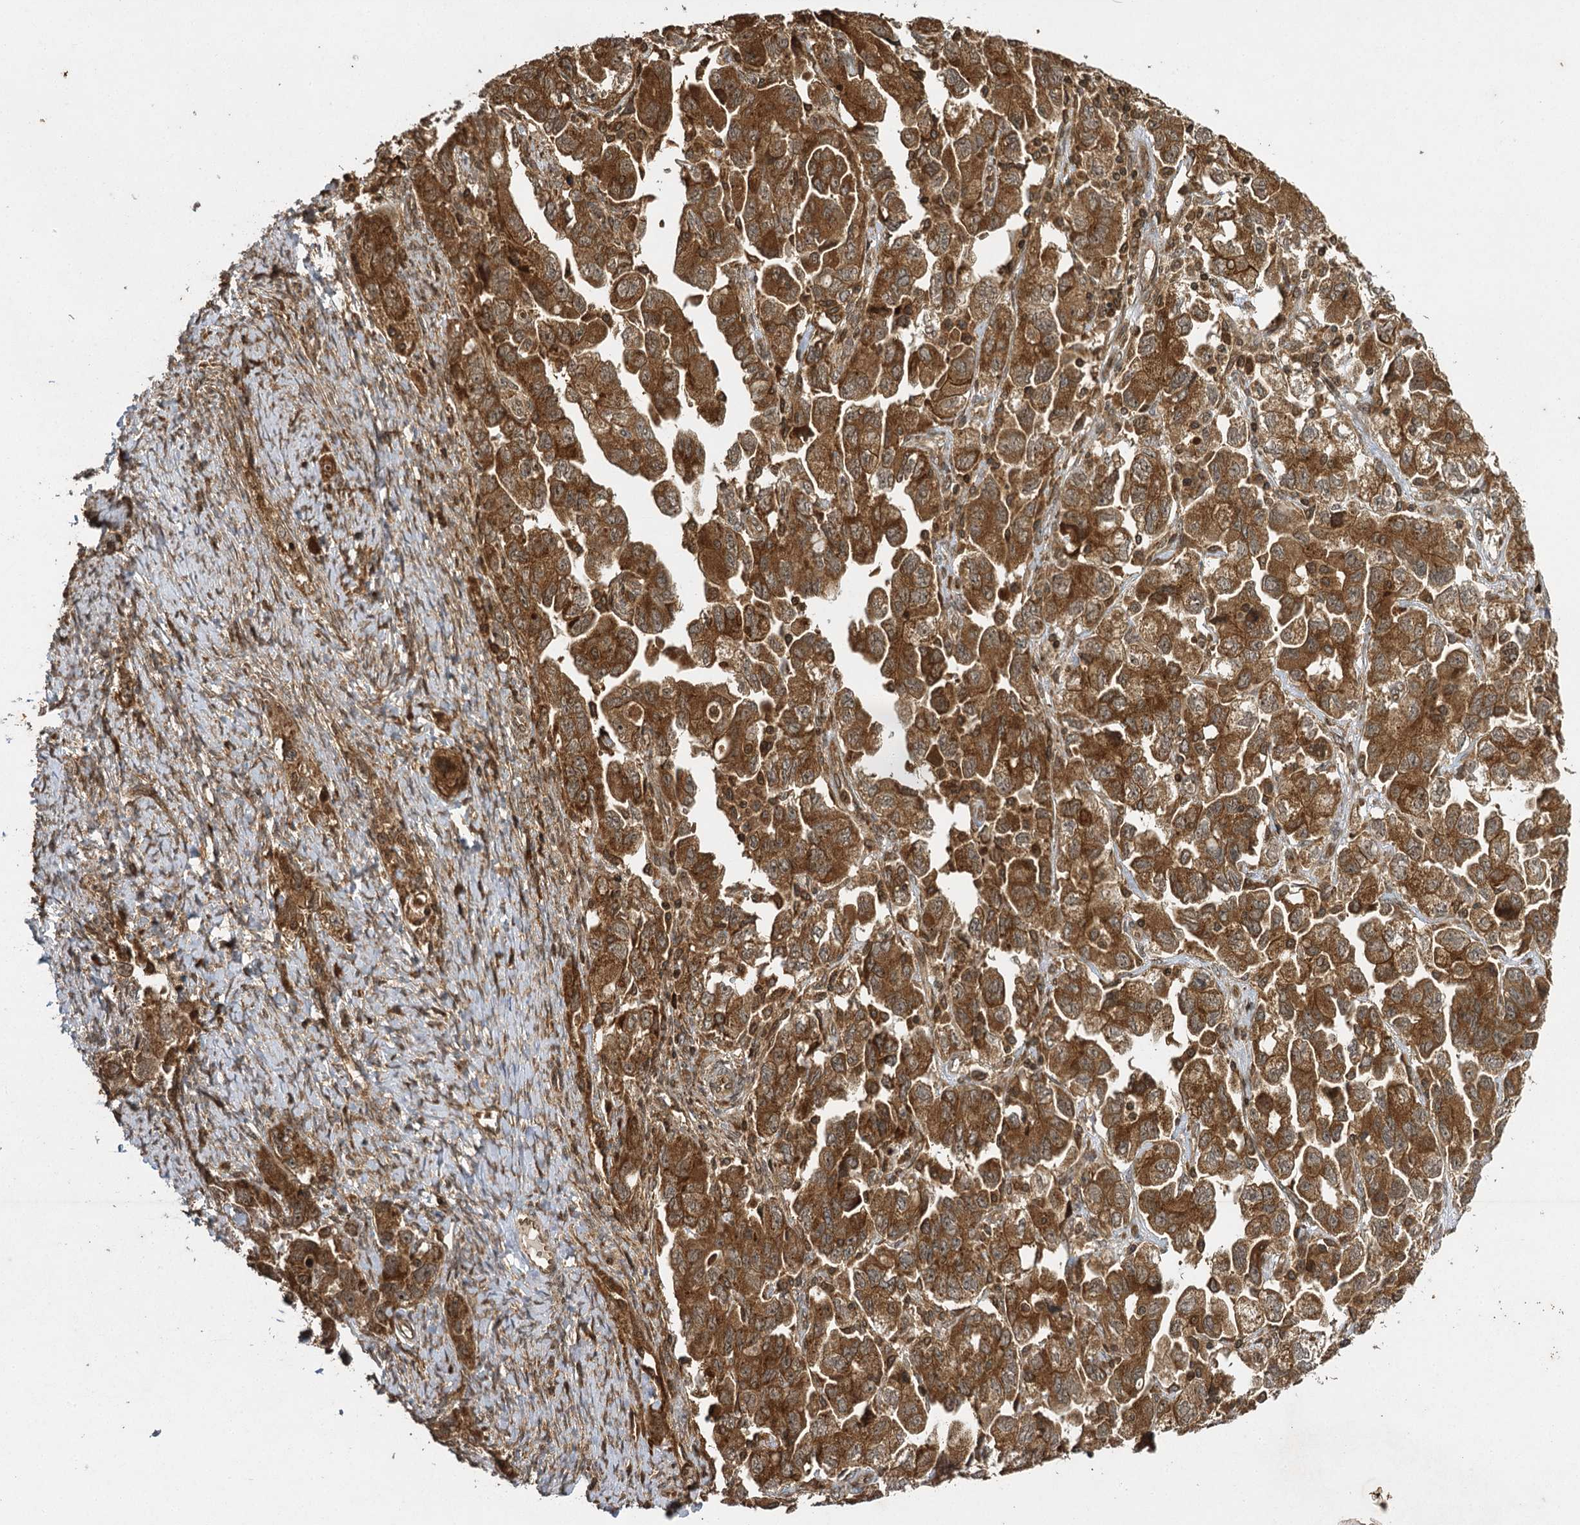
{"staining": {"intensity": "strong", "quantity": ">75%", "location": "cytoplasmic/membranous"}, "tissue": "ovarian cancer", "cell_type": "Tumor cells", "image_type": "cancer", "snomed": [{"axis": "morphology", "description": "Carcinoma, NOS"}, {"axis": "morphology", "description": "Cystadenocarcinoma, serous, NOS"}, {"axis": "topography", "description": "Ovary"}], "caption": "Brown immunohistochemical staining in ovarian serous cystadenocarcinoma reveals strong cytoplasmic/membranous staining in approximately >75% of tumor cells. (IHC, brightfield microscopy, high magnification).", "gene": "IL11RA", "patient": {"sex": "female", "age": 69}}